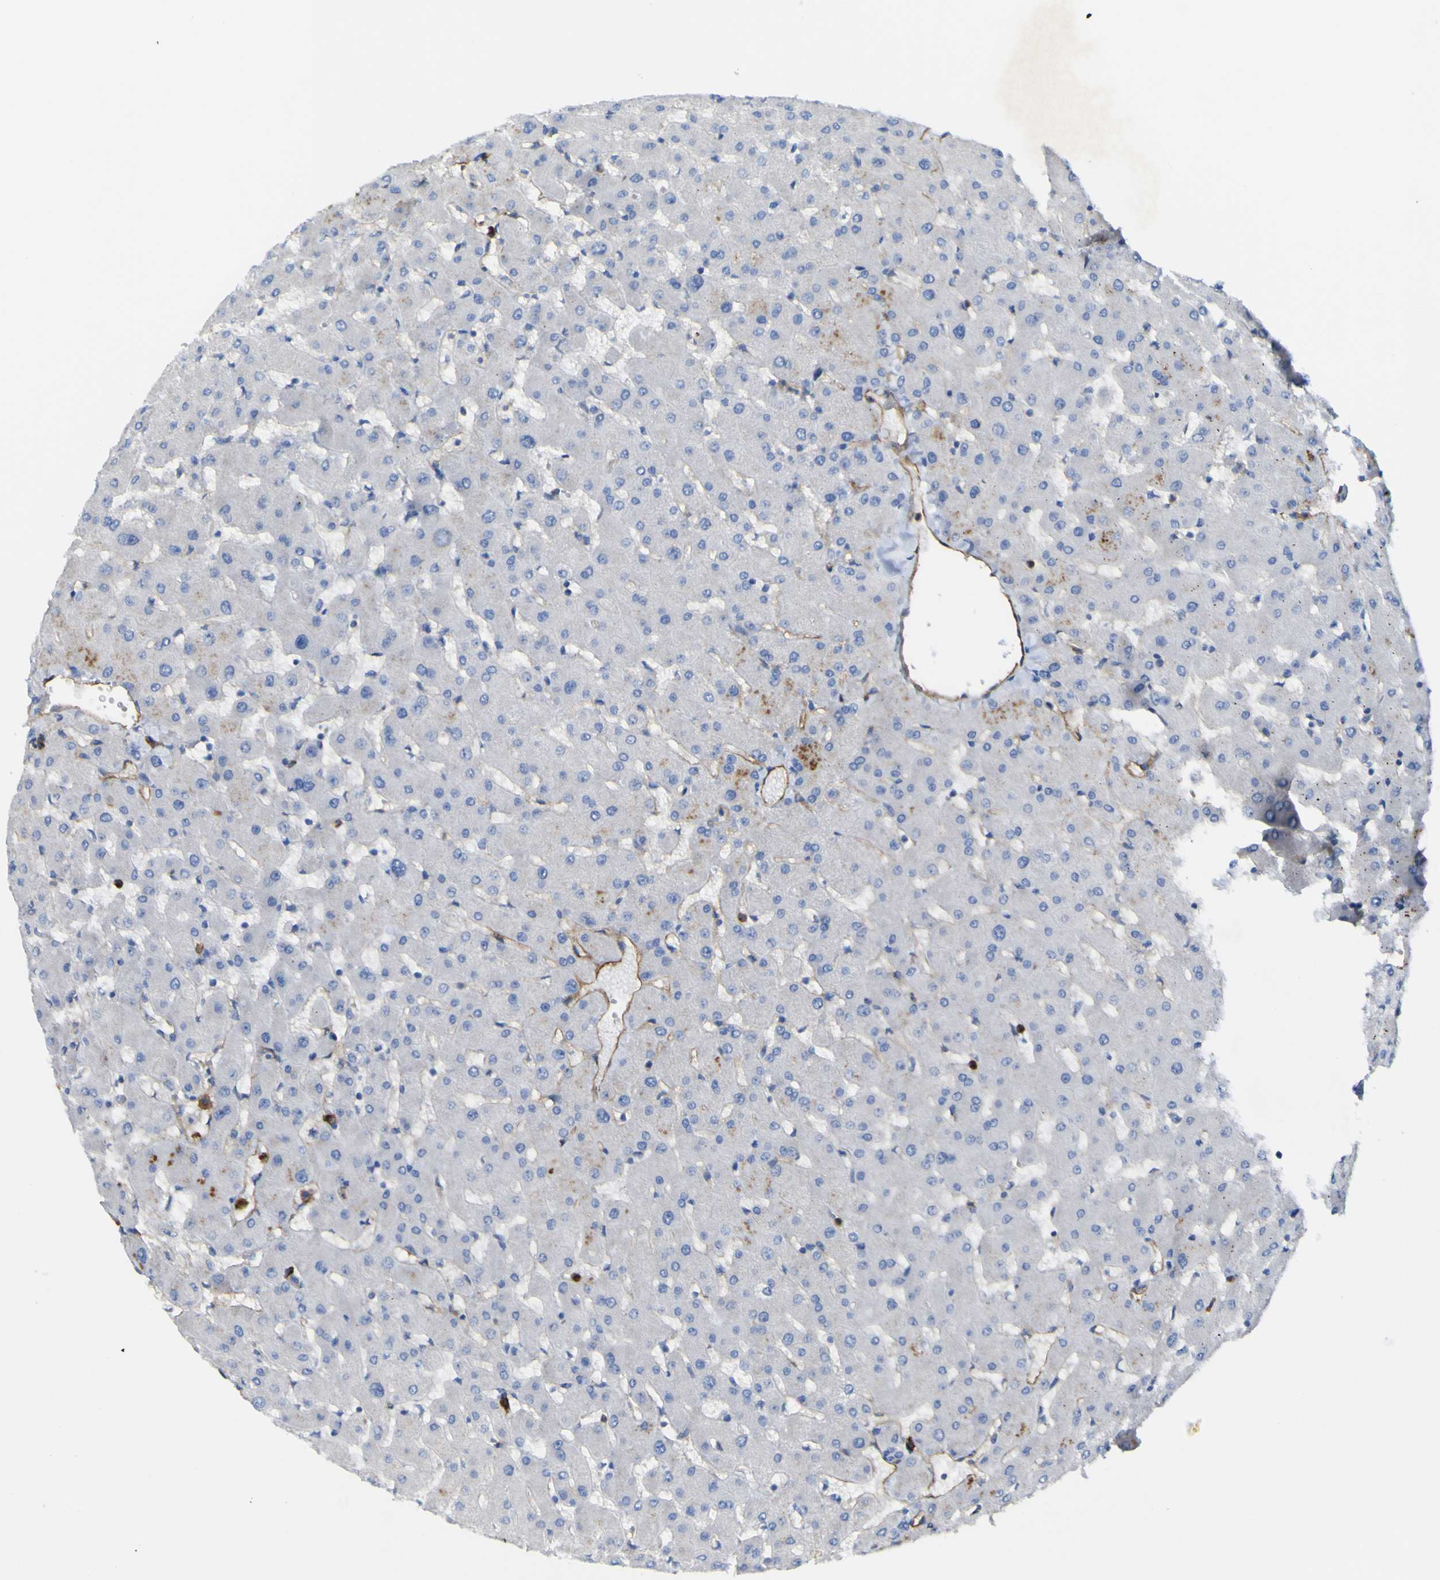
{"staining": {"intensity": "negative", "quantity": "none", "location": "none"}, "tissue": "liver", "cell_type": "Cholangiocytes", "image_type": "normal", "snomed": [{"axis": "morphology", "description": "Normal tissue, NOS"}, {"axis": "topography", "description": "Liver"}], "caption": "The histopathology image demonstrates no staining of cholangiocytes in normal liver. The staining is performed using DAB (3,3'-diaminobenzidine) brown chromogen with nuclei counter-stained in using hematoxylin.", "gene": "CD93", "patient": {"sex": "female", "age": 63}}